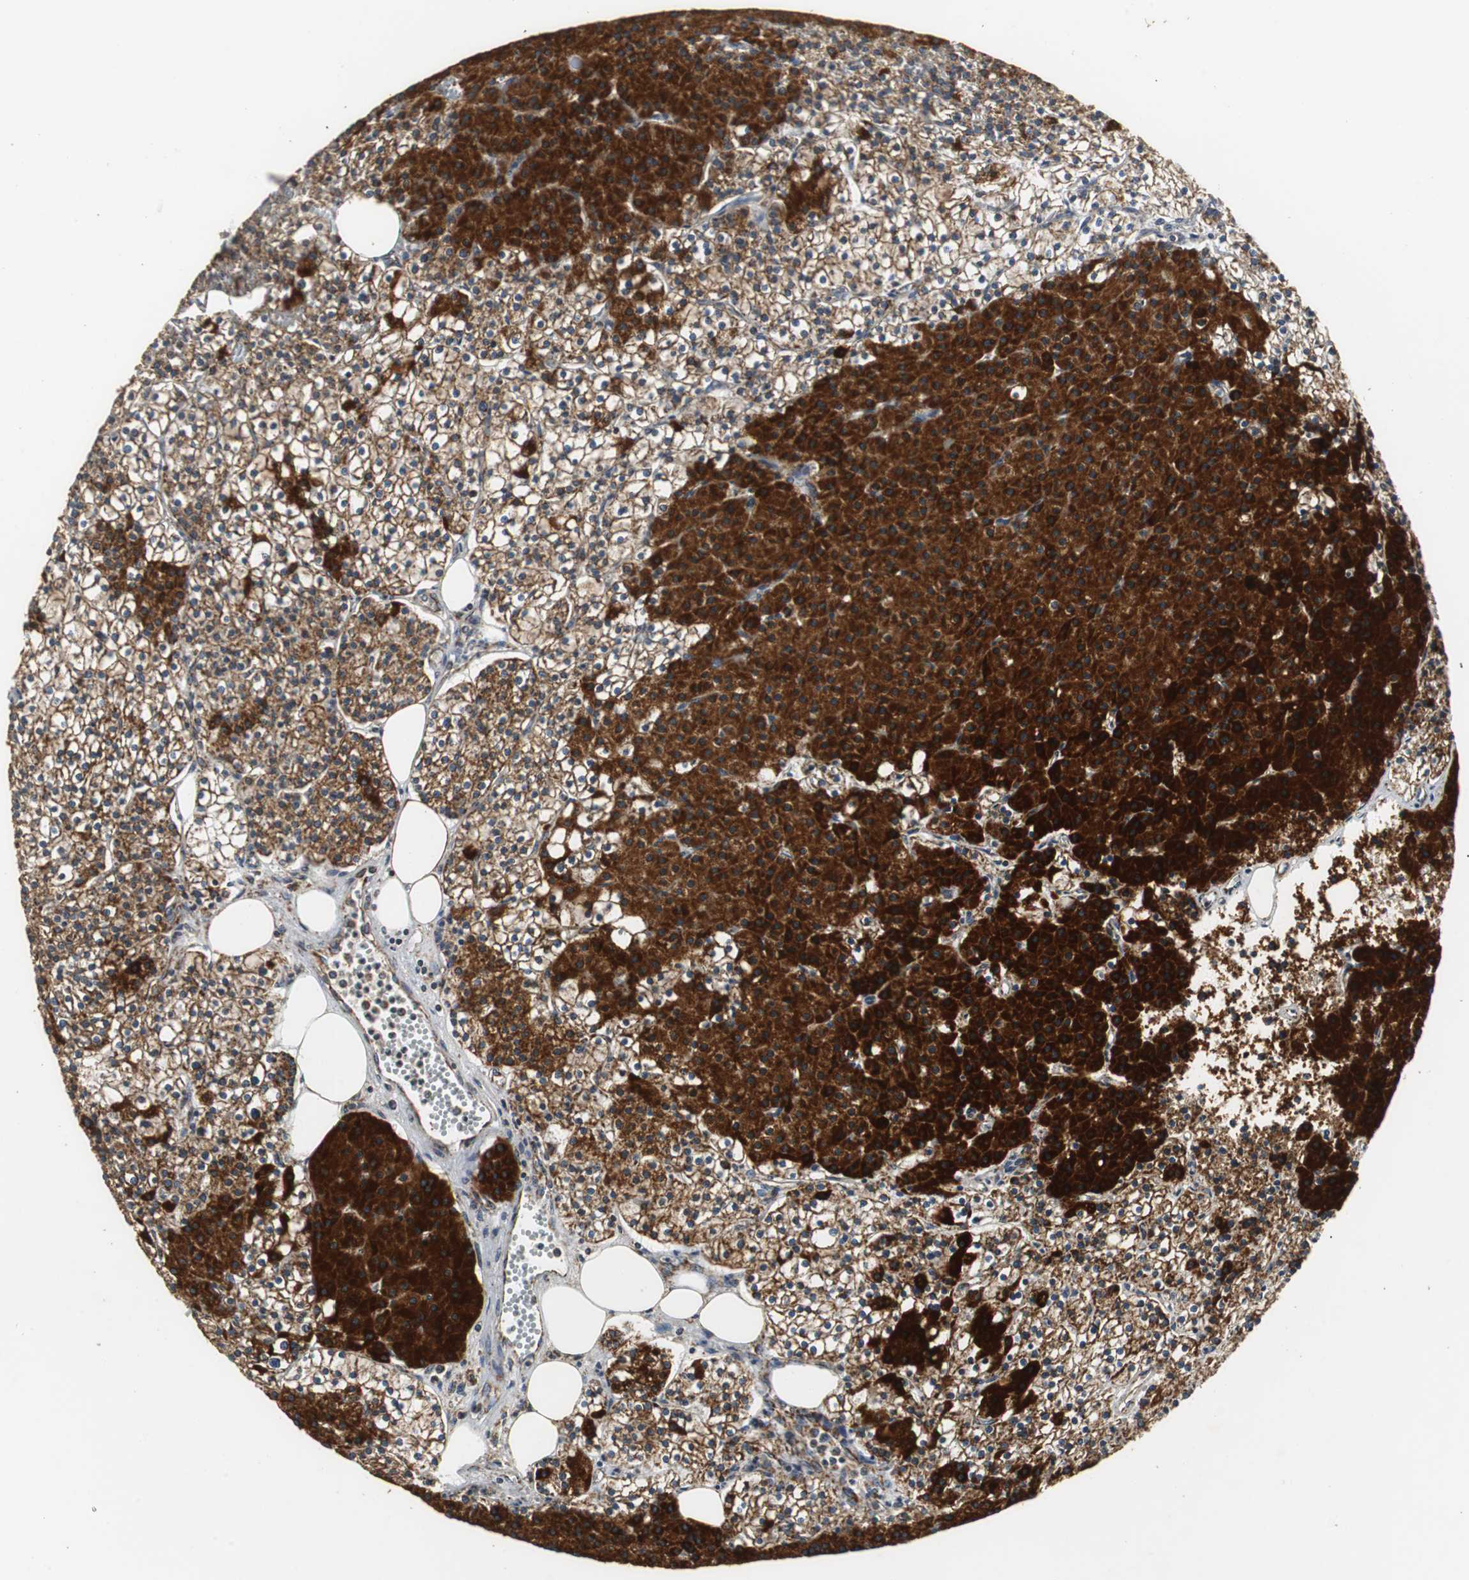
{"staining": {"intensity": "strong", "quantity": ">75%", "location": "cytoplasmic/membranous"}, "tissue": "parathyroid gland", "cell_type": "Glandular cells", "image_type": "normal", "snomed": [{"axis": "morphology", "description": "Normal tissue, NOS"}, {"axis": "topography", "description": "Parathyroid gland"}], "caption": "Immunohistochemistry (IHC) photomicrograph of unremarkable parathyroid gland: parathyroid gland stained using IHC demonstrates high levels of strong protein expression localized specifically in the cytoplasmic/membranous of glandular cells, appearing as a cytoplasmic/membranous brown color.", "gene": "HMGCL", "patient": {"sex": "female", "age": 63}}